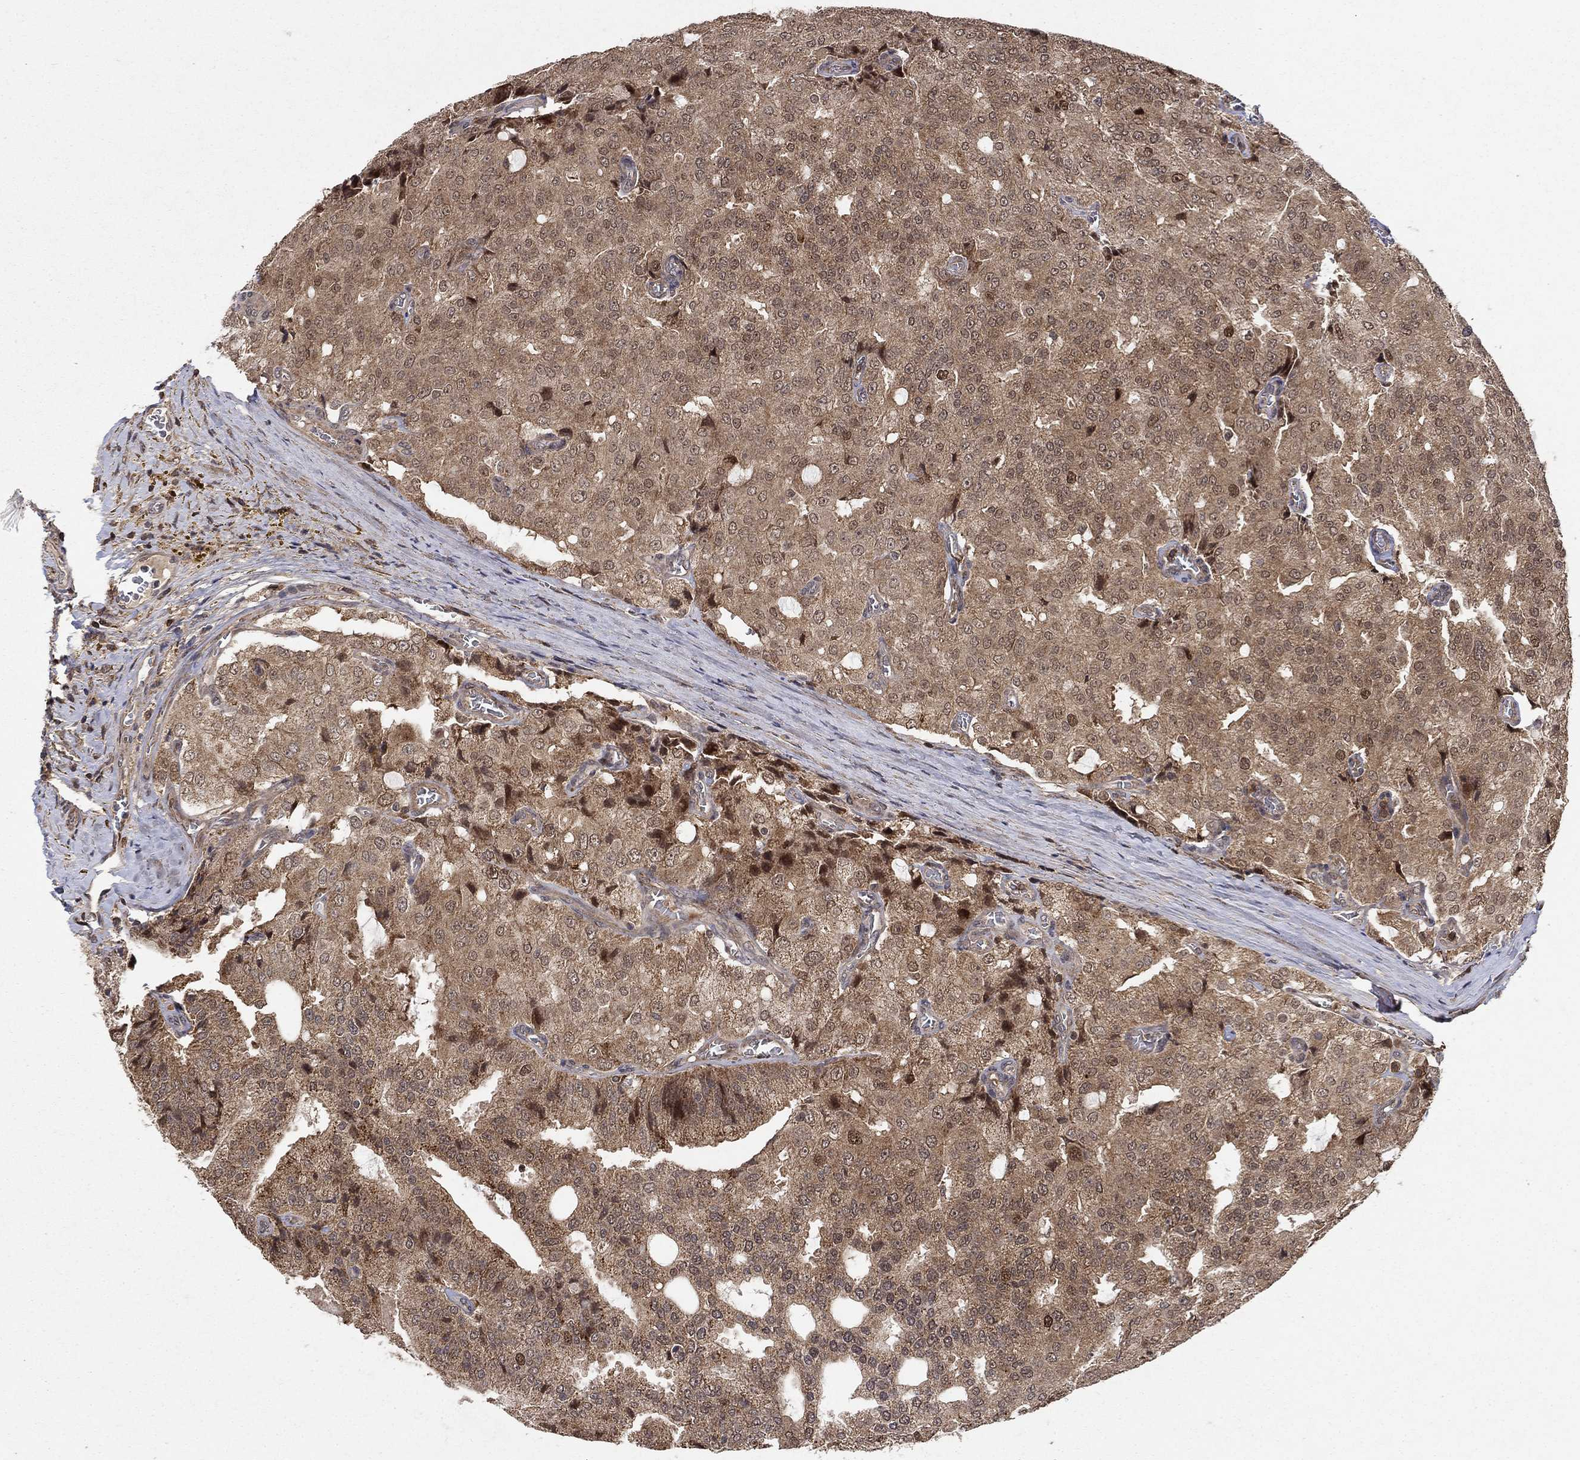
{"staining": {"intensity": "strong", "quantity": "<25%", "location": "cytoplasmic/membranous,nuclear"}, "tissue": "prostate cancer", "cell_type": "Tumor cells", "image_type": "cancer", "snomed": [{"axis": "morphology", "description": "Adenocarcinoma, NOS"}, {"axis": "topography", "description": "Prostate and seminal vesicle, NOS"}, {"axis": "topography", "description": "Prostate"}], "caption": "Tumor cells display strong cytoplasmic/membranous and nuclear expression in about <25% of cells in prostate adenocarcinoma. Using DAB (brown) and hematoxylin (blue) stains, captured at high magnification using brightfield microscopy.", "gene": "CCDC66", "patient": {"sex": "male", "age": 67}}